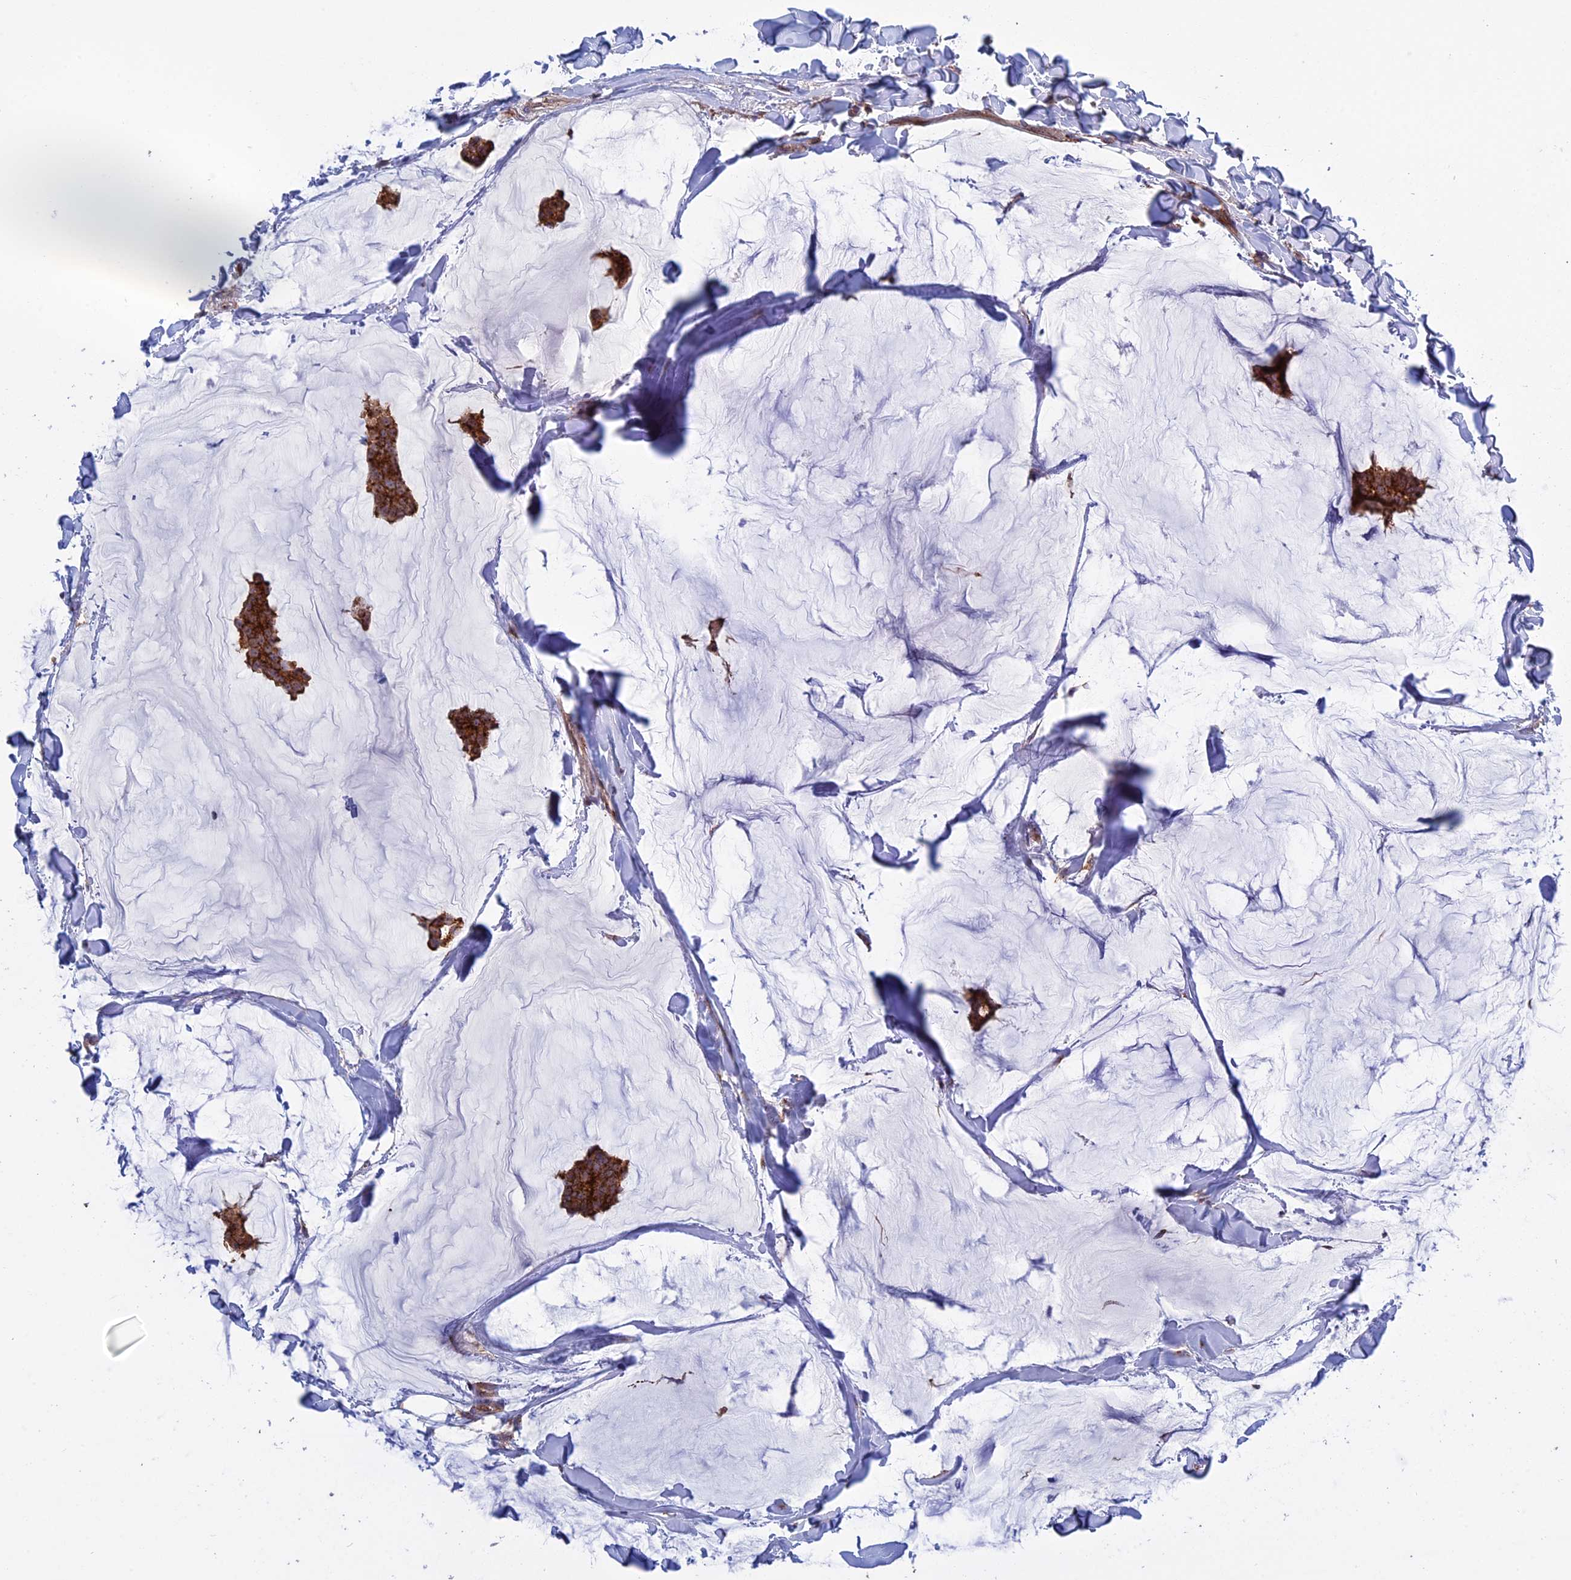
{"staining": {"intensity": "strong", "quantity": ">75%", "location": "cytoplasmic/membranous"}, "tissue": "breast cancer", "cell_type": "Tumor cells", "image_type": "cancer", "snomed": [{"axis": "morphology", "description": "Duct carcinoma"}, {"axis": "topography", "description": "Breast"}], "caption": "This photomicrograph reveals breast cancer stained with immunohistochemistry to label a protein in brown. The cytoplasmic/membranous of tumor cells show strong positivity for the protein. Nuclei are counter-stained blue.", "gene": "CLINT1", "patient": {"sex": "female", "age": 93}}